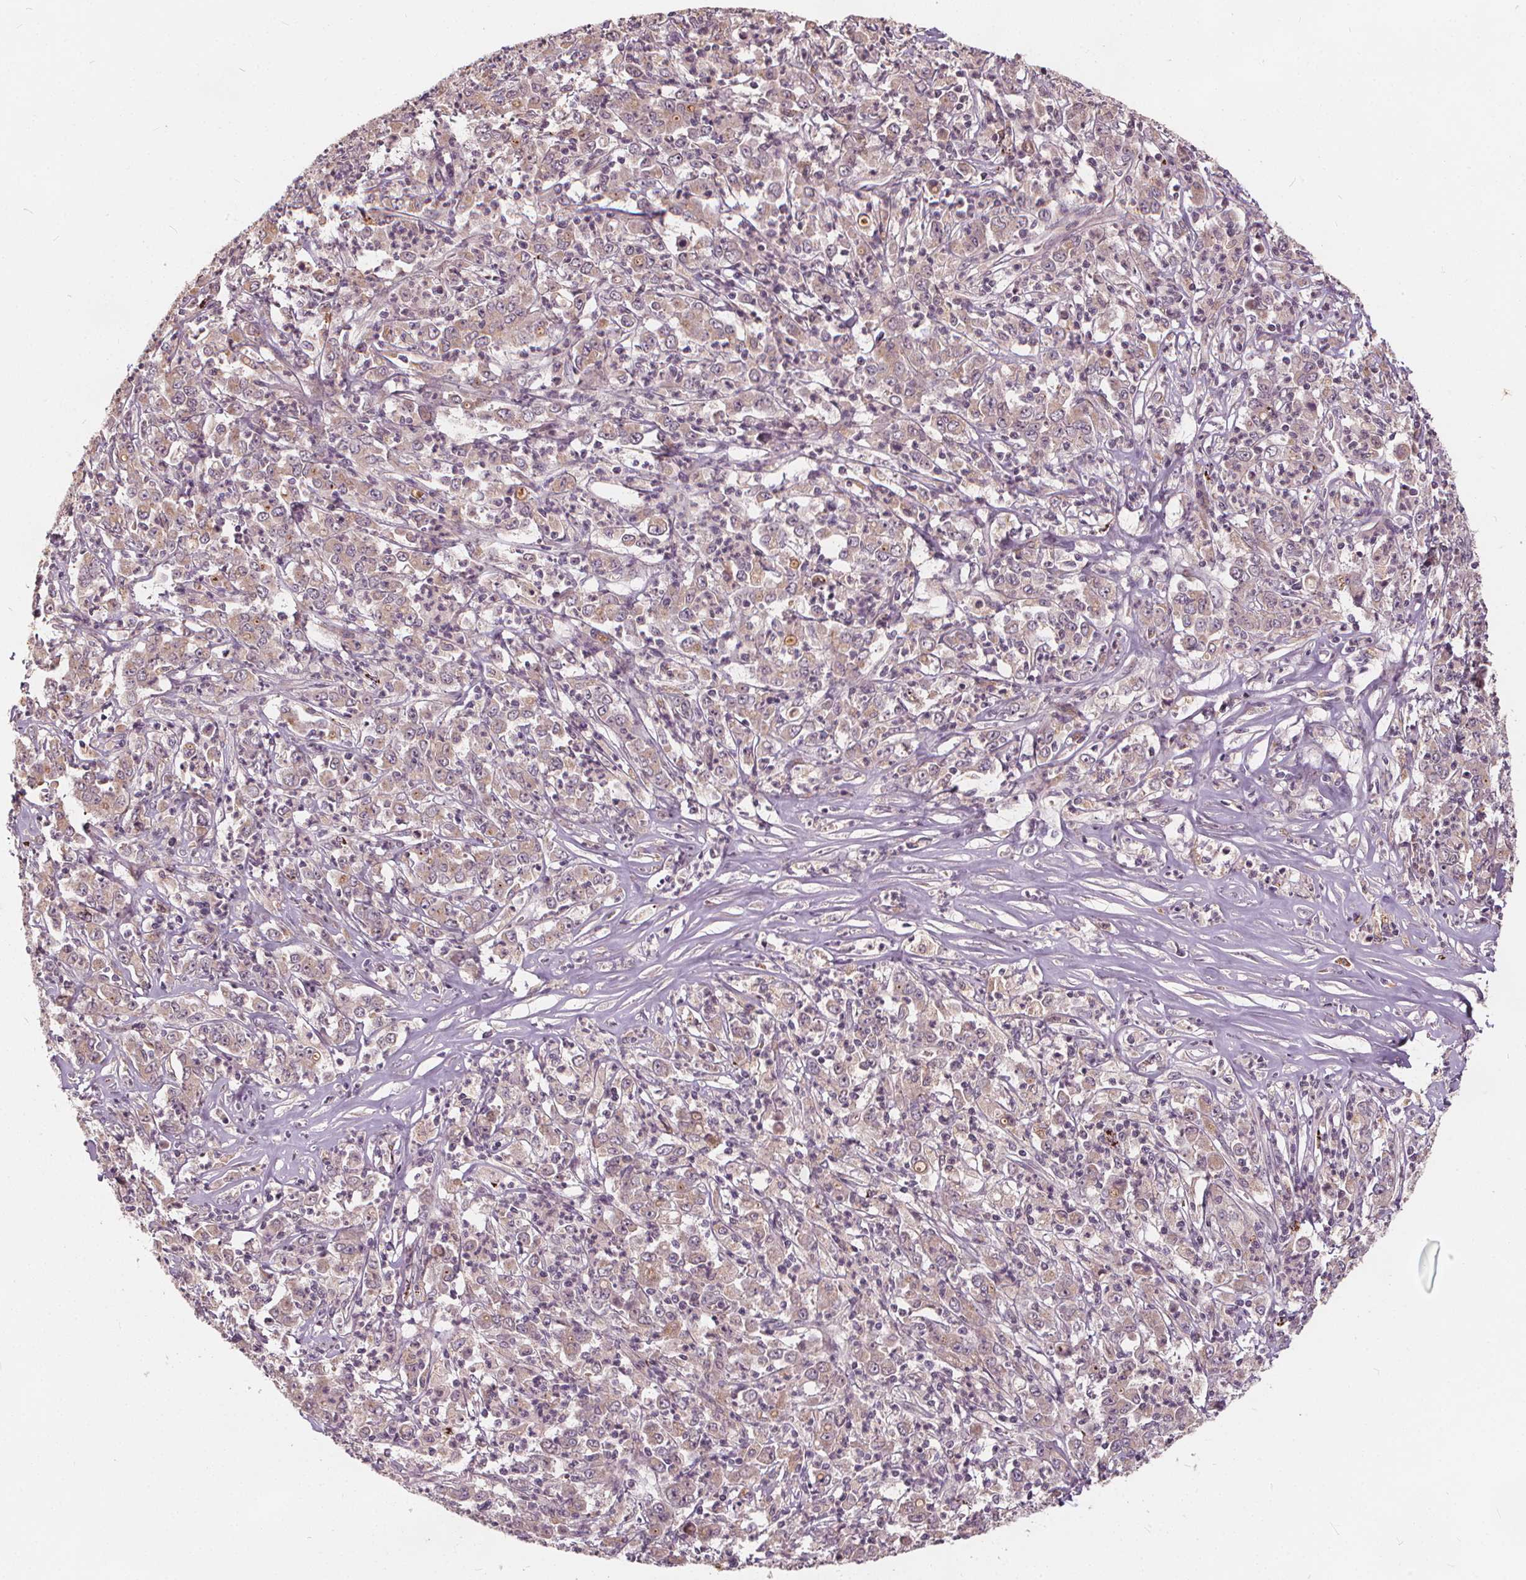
{"staining": {"intensity": "weak", "quantity": "25%-75%", "location": "cytoplasmic/membranous"}, "tissue": "stomach cancer", "cell_type": "Tumor cells", "image_type": "cancer", "snomed": [{"axis": "morphology", "description": "Adenocarcinoma, NOS"}, {"axis": "topography", "description": "Stomach, lower"}], "caption": "Tumor cells show low levels of weak cytoplasmic/membranous expression in about 25%-75% of cells in human stomach cancer (adenocarcinoma).", "gene": "IPO13", "patient": {"sex": "female", "age": 71}}